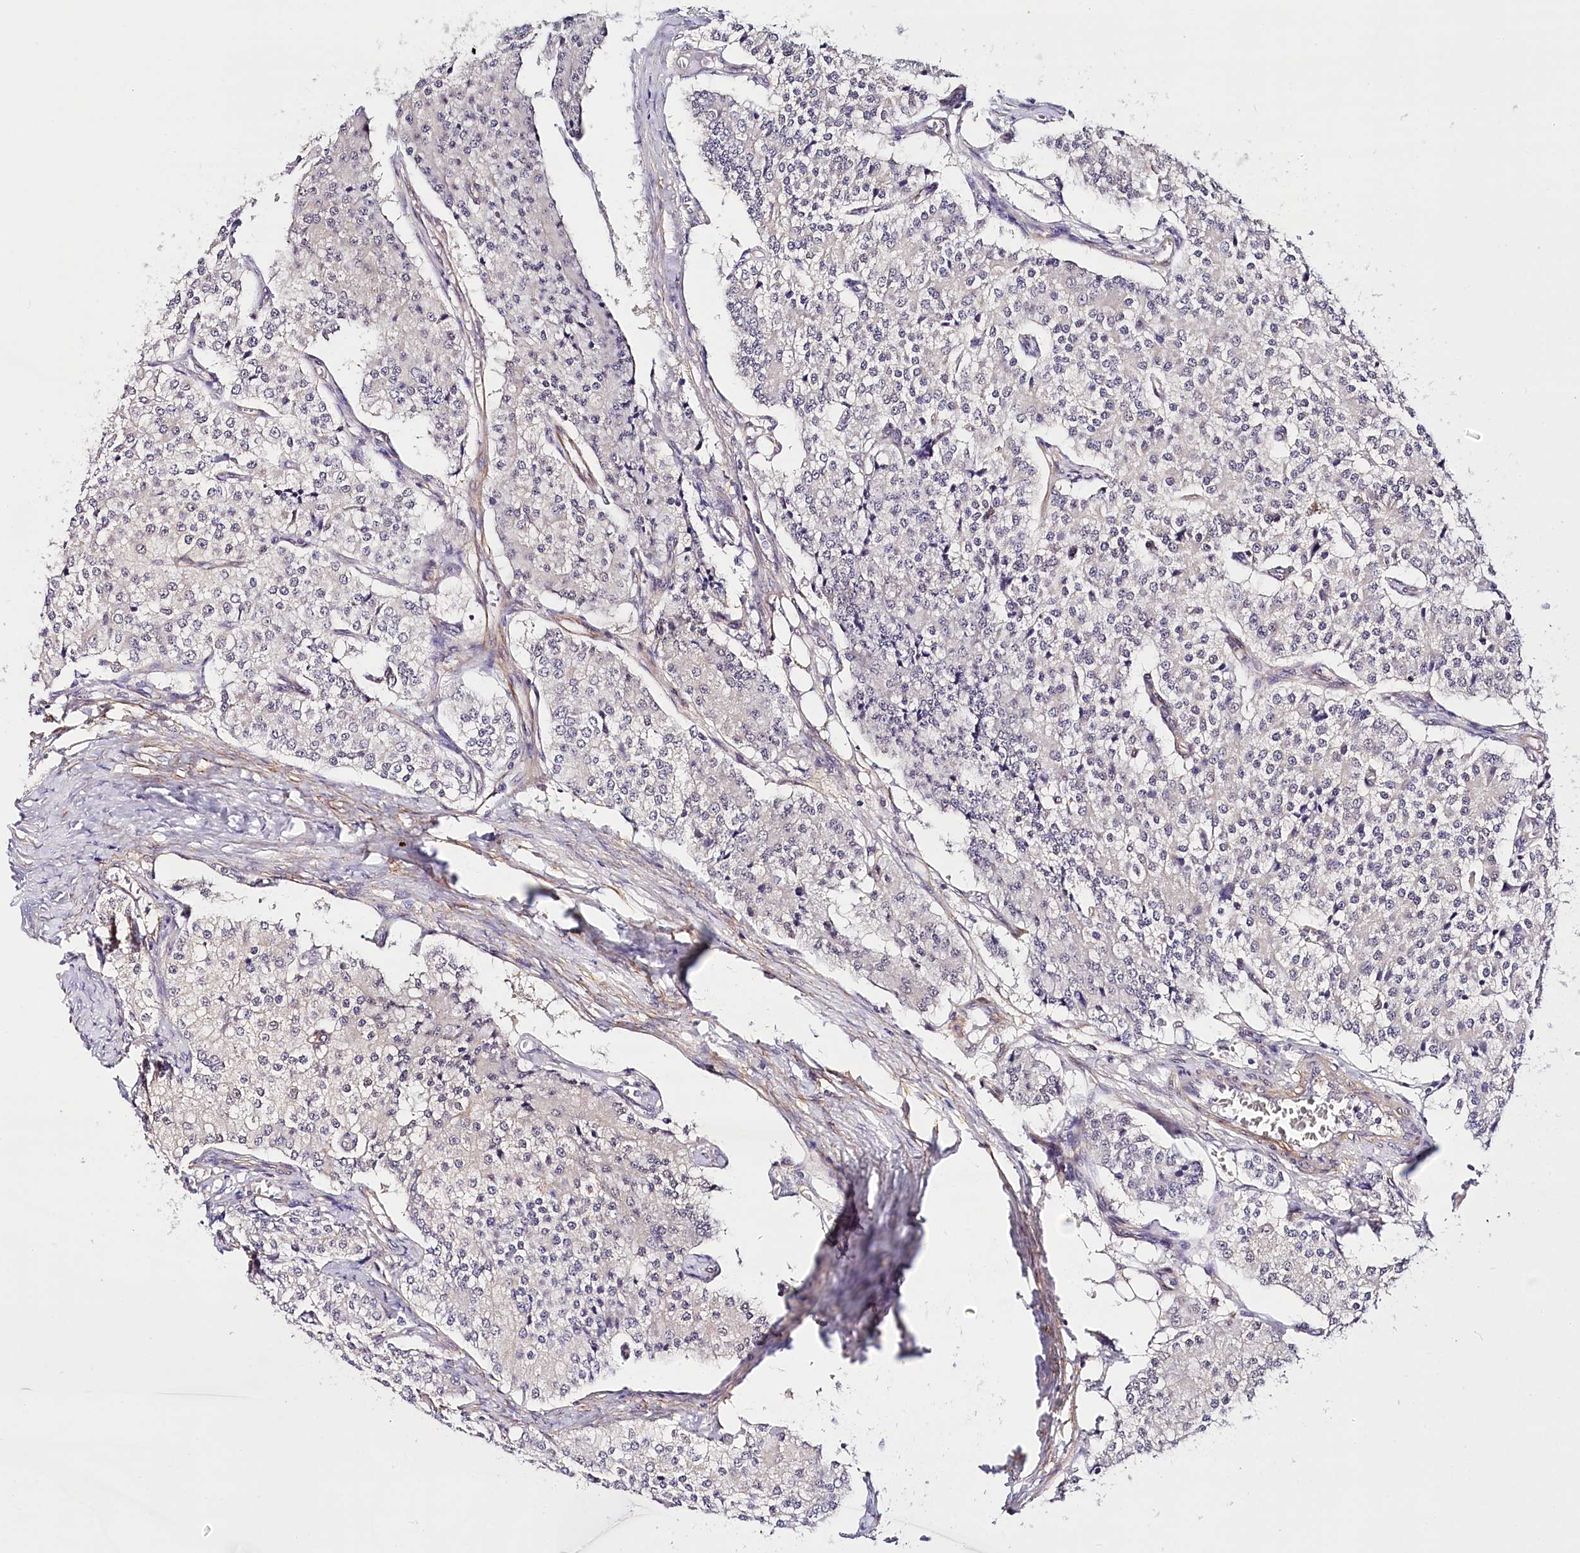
{"staining": {"intensity": "negative", "quantity": "none", "location": "none"}, "tissue": "carcinoid", "cell_type": "Tumor cells", "image_type": "cancer", "snomed": [{"axis": "morphology", "description": "Carcinoid, malignant, NOS"}, {"axis": "topography", "description": "Colon"}], "caption": "This image is of carcinoid stained with immunohistochemistry to label a protein in brown with the nuclei are counter-stained blue. There is no positivity in tumor cells.", "gene": "PPP2R5B", "patient": {"sex": "female", "age": 52}}